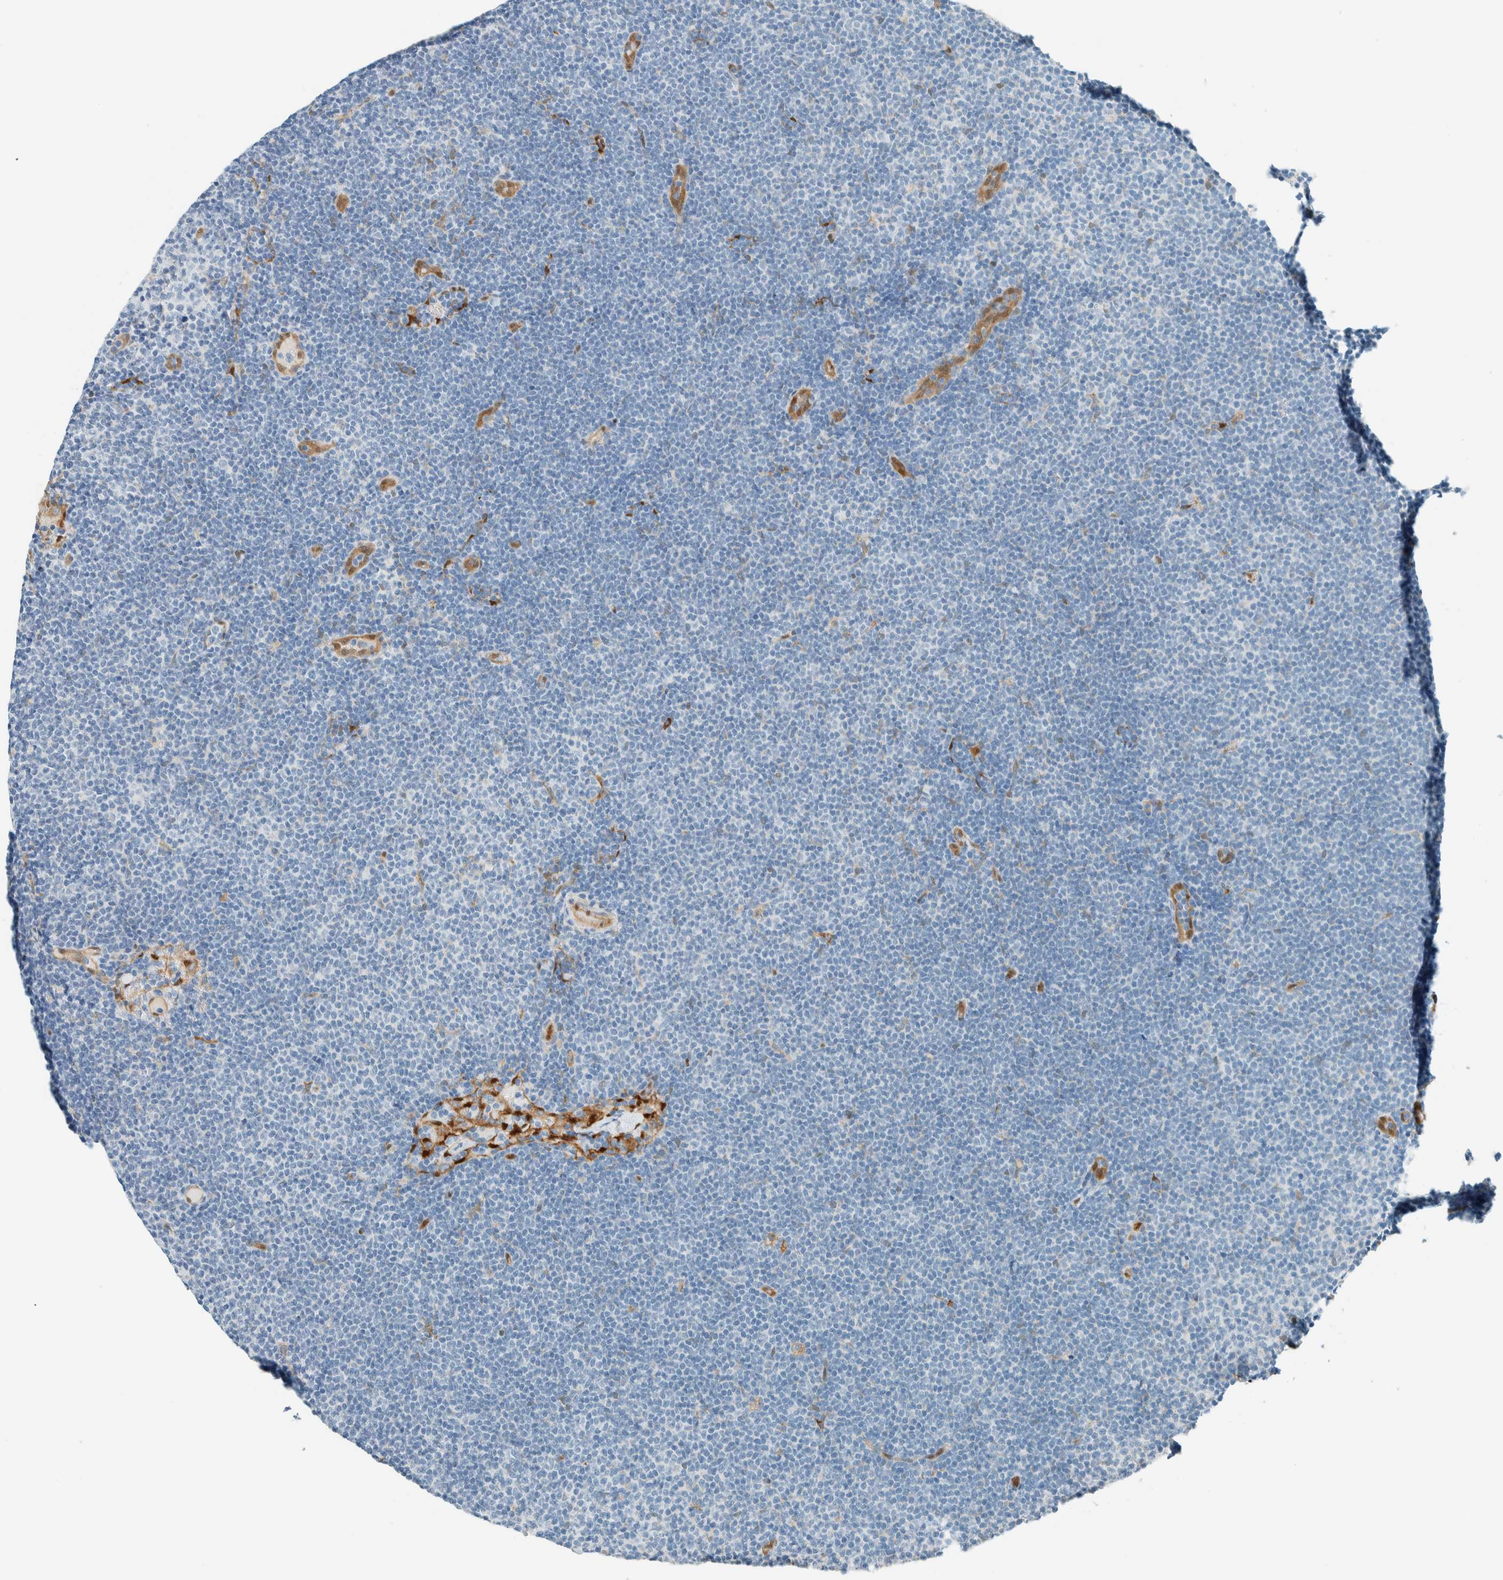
{"staining": {"intensity": "negative", "quantity": "none", "location": "none"}, "tissue": "lymphoma", "cell_type": "Tumor cells", "image_type": "cancer", "snomed": [{"axis": "morphology", "description": "Malignant lymphoma, non-Hodgkin's type, Low grade"}, {"axis": "topography", "description": "Lymph node"}], "caption": "Immunohistochemistry (IHC) histopathology image of neoplastic tissue: human lymphoma stained with DAB (3,3'-diaminobenzidine) exhibits no significant protein expression in tumor cells.", "gene": "NXN", "patient": {"sex": "female", "age": 53}}